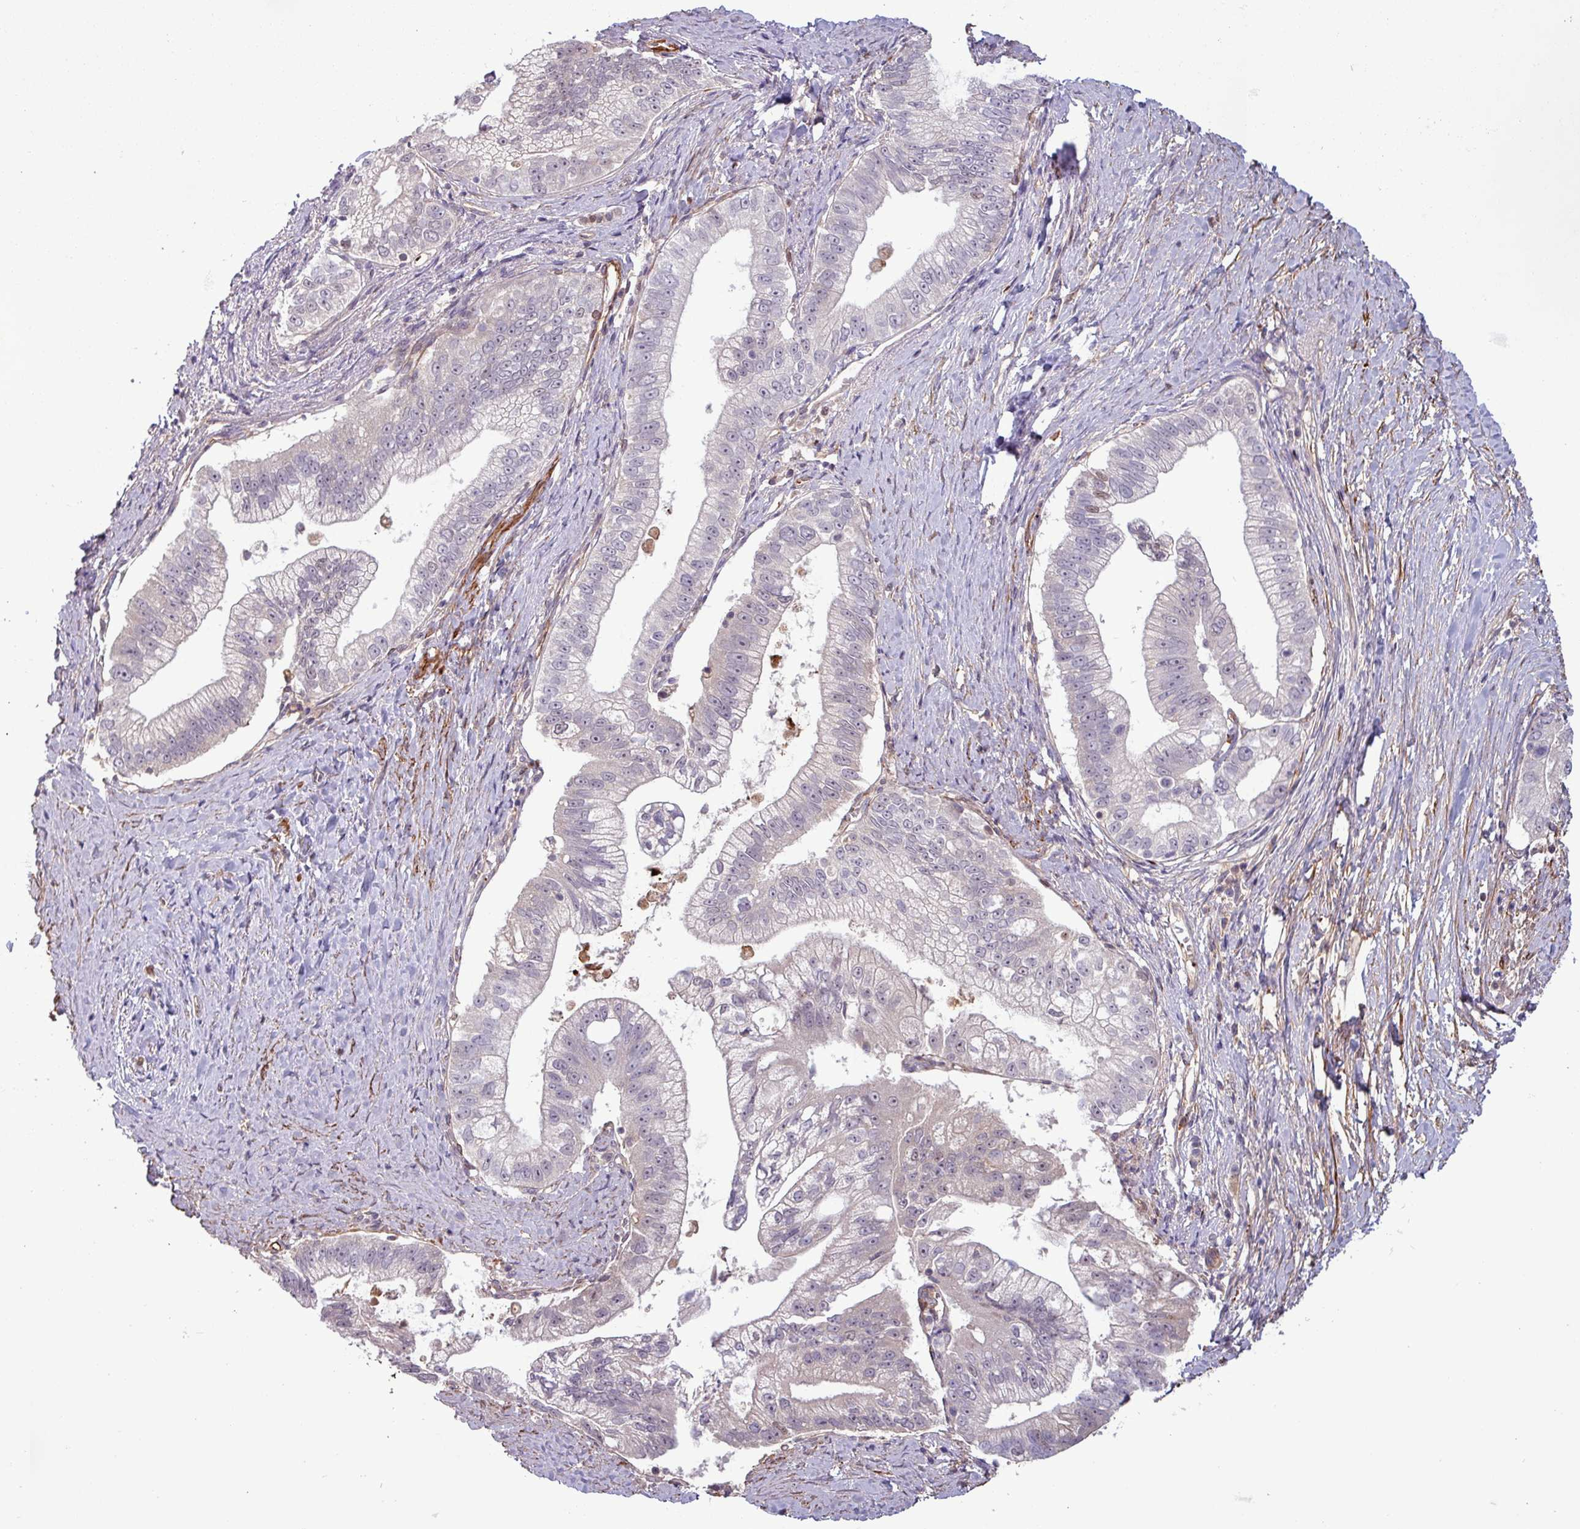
{"staining": {"intensity": "negative", "quantity": "none", "location": "none"}, "tissue": "pancreatic cancer", "cell_type": "Tumor cells", "image_type": "cancer", "snomed": [{"axis": "morphology", "description": "Adenocarcinoma, NOS"}, {"axis": "topography", "description": "Pancreas"}], "caption": "High power microscopy micrograph of an immunohistochemistry (IHC) photomicrograph of pancreatic adenocarcinoma, revealing no significant positivity in tumor cells.", "gene": "PCED1A", "patient": {"sex": "male", "age": 70}}